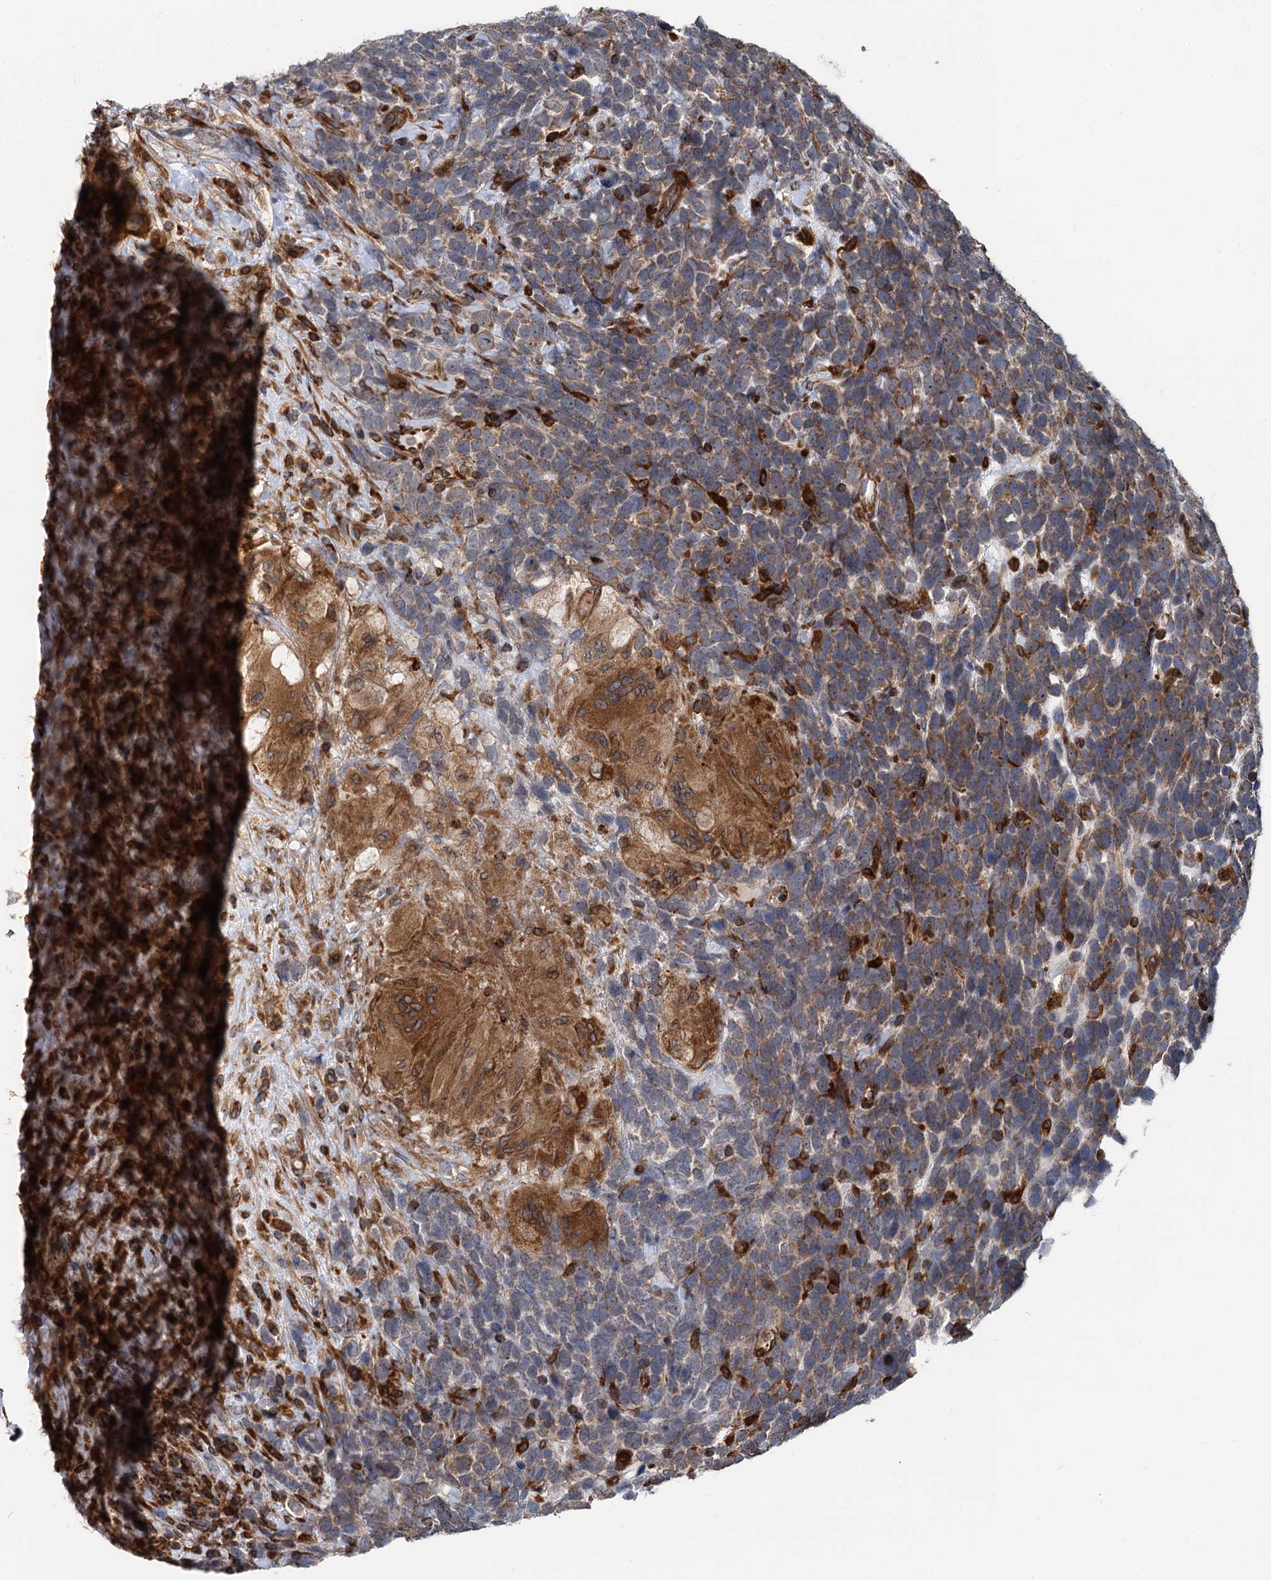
{"staining": {"intensity": "moderate", "quantity": "<25%", "location": "cytoplasmic/membranous"}, "tissue": "urothelial cancer", "cell_type": "Tumor cells", "image_type": "cancer", "snomed": [{"axis": "morphology", "description": "Urothelial carcinoma, High grade"}, {"axis": "topography", "description": "Urinary bladder"}], "caption": "DAB immunohistochemical staining of urothelial cancer demonstrates moderate cytoplasmic/membranous protein staining in approximately <25% of tumor cells.", "gene": "STIM1", "patient": {"sex": "female", "age": 82}}